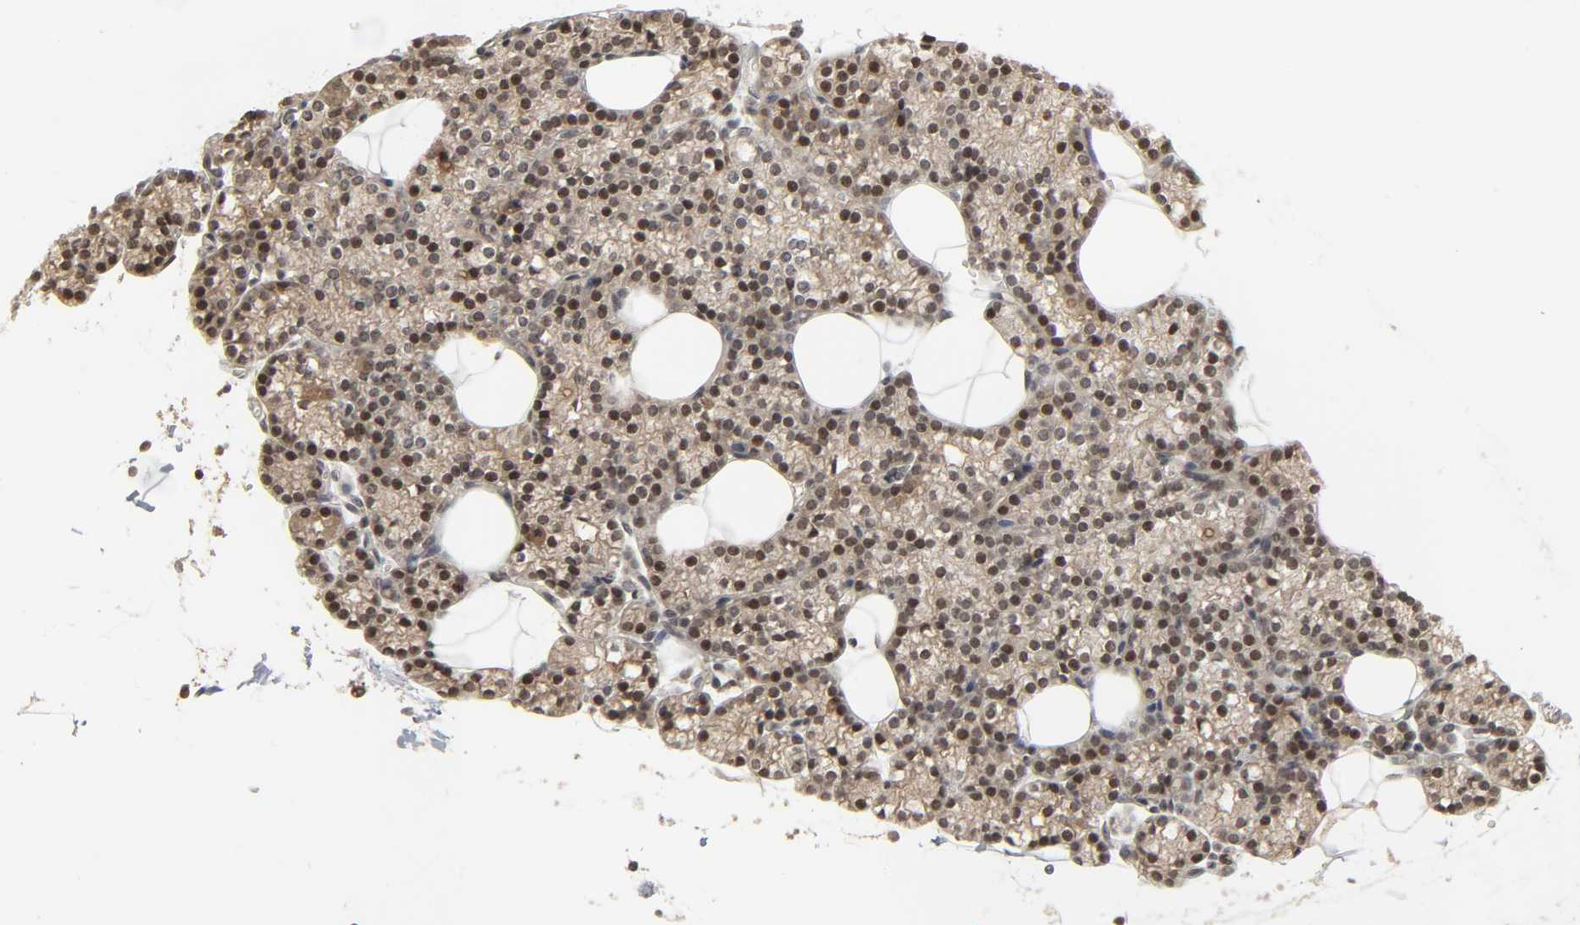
{"staining": {"intensity": "weak", "quantity": "25%-75%", "location": "cytoplasmic/membranous,nuclear"}, "tissue": "parathyroid gland", "cell_type": "Glandular cells", "image_type": "normal", "snomed": [{"axis": "morphology", "description": "Normal tissue, NOS"}, {"axis": "topography", "description": "Parathyroid gland"}], "caption": "A brown stain shows weak cytoplasmic/membranous,nuclear expression of a protein in glandular cells of benign human parathyroid gland.", "gene": "XRCC1", "patient": {"sex": "female", "age": 60}}